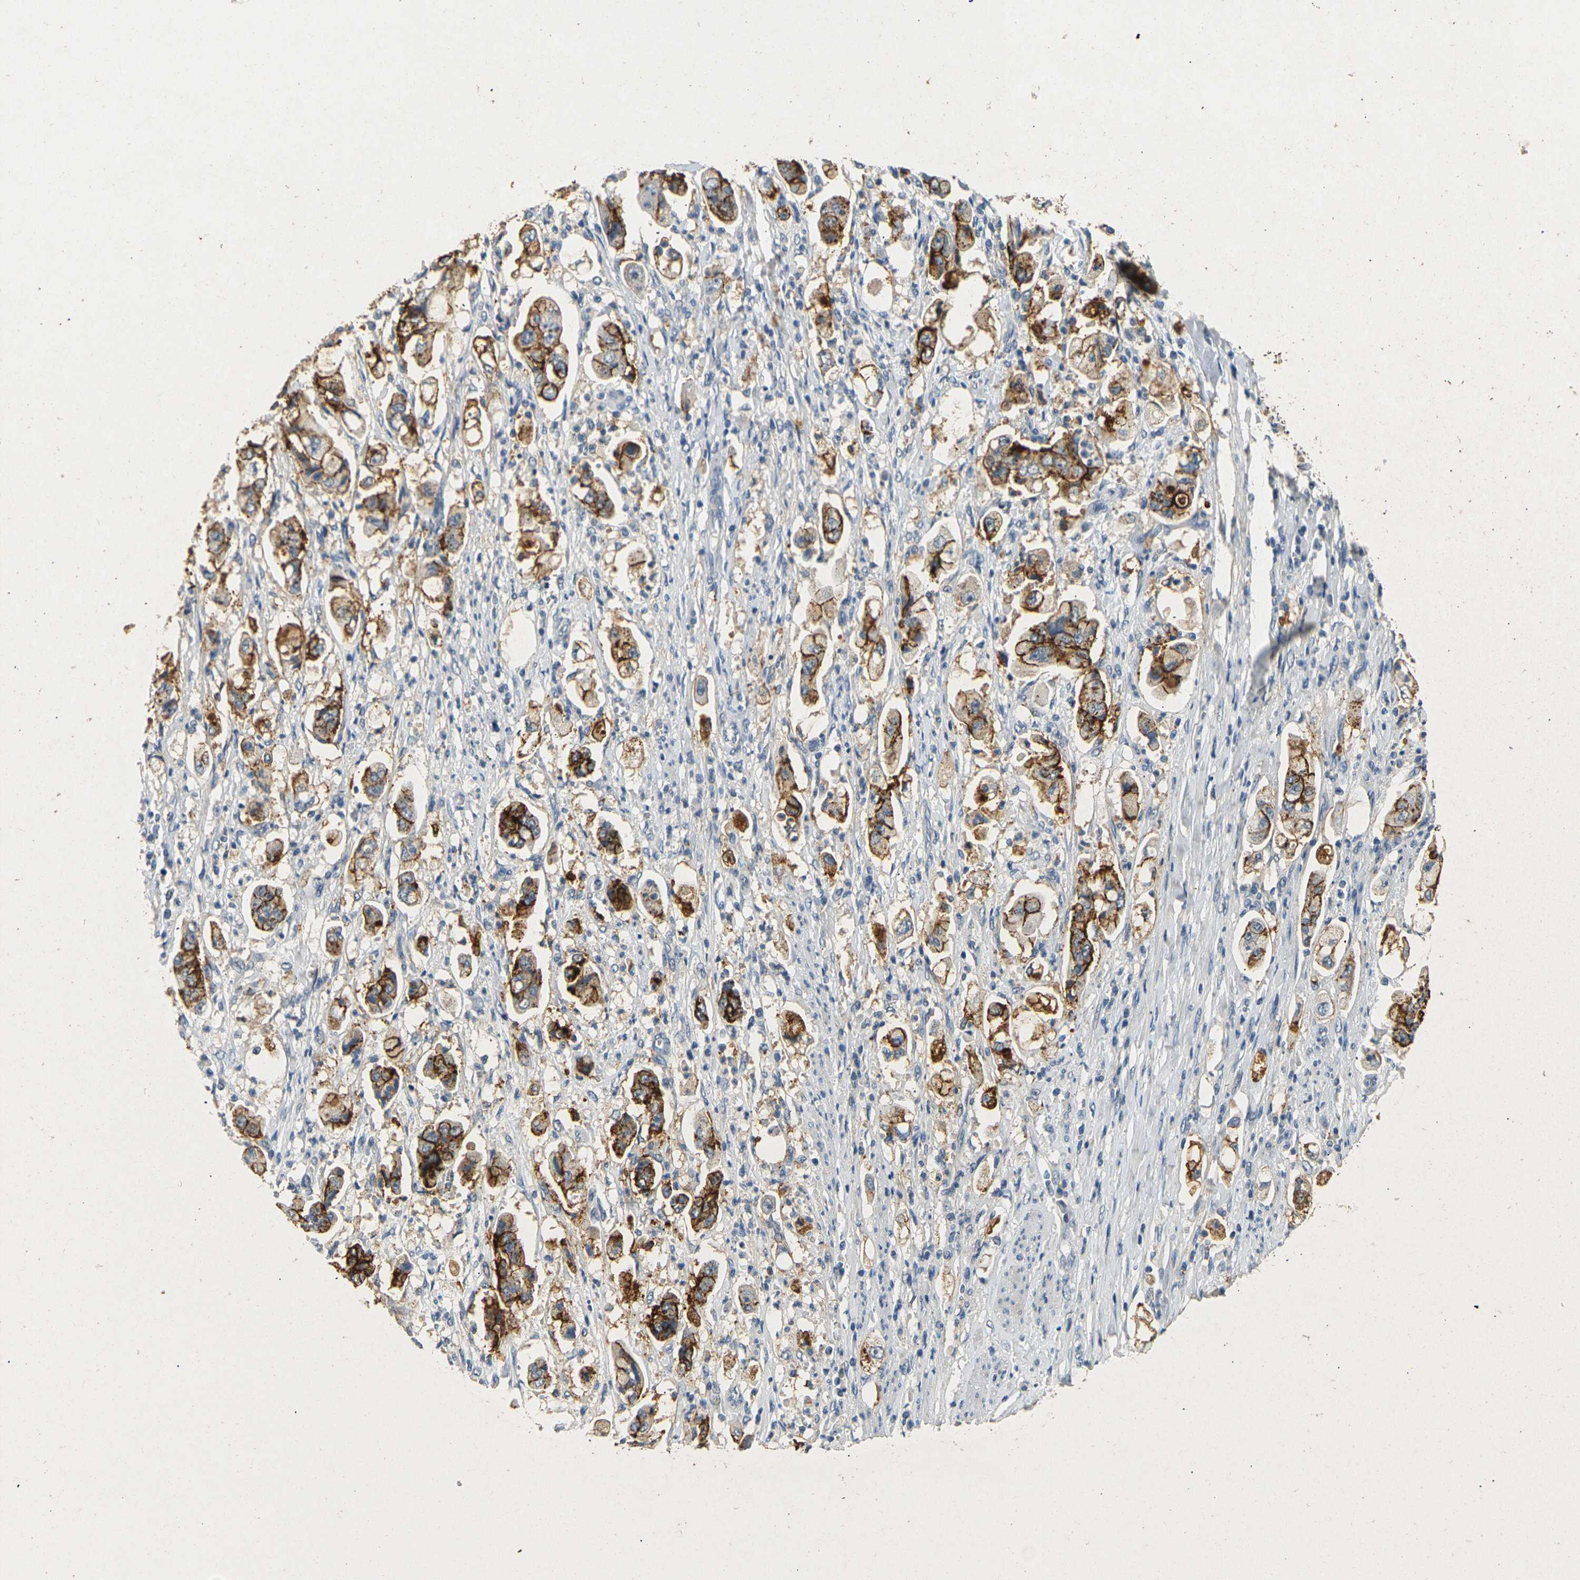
{"staining": {"intensity": "strong", "quantity": ">75%", "location": "cytoplasmic/membranous"}, "tissue": "stomach cancer", "cell_type": "Tumor cells", "image_type": "cancer", "snomed": [{"axis": "morphology", "description": "Adenocarcinoma, NOS"}, {"axis": "topography", "description": "Stomach"}], "caption": "Stomach cancer tissue demonstrates strong cytoplasmic/membranous staining in approximately >75% of tumor cells, visualized by immunohistochemistry.", "gene": "CLDN7", "patient": {"sex": "male", "age": 62}}